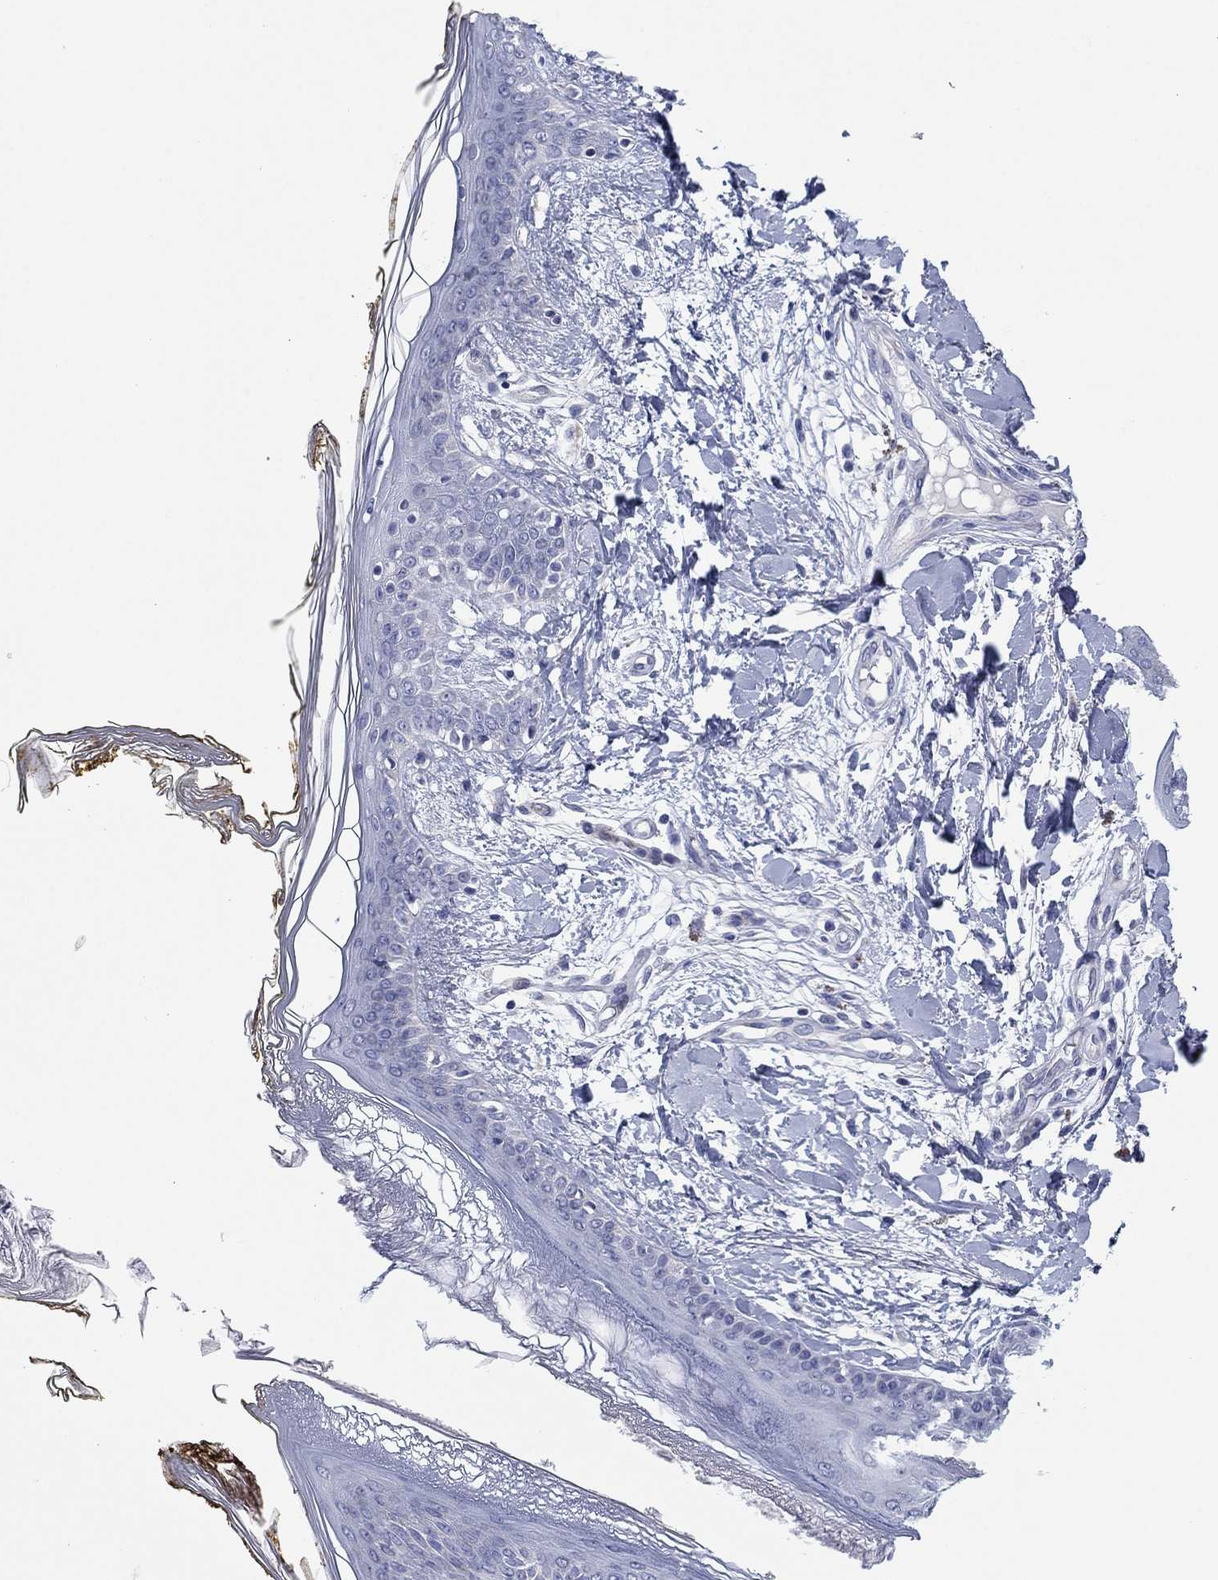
{"staining": {"intensity": "negative", "quantity": "none", "location": "none"}, "tissue": "skin", "cell_type": "Fibroblasts", "image_type": "normal", "snomed": [{"axis": "morphology", "description": "Normal tissue, NOS"}, {"axis": "topography", "description": "Skin"}], "caption": "High power microscopy image of an immunohistochemistry micrograph of benign skin, revealing no significant staining in fibroblasts.", "gene": "MGST3", "patient": {"sex": "female", "age": 34}}